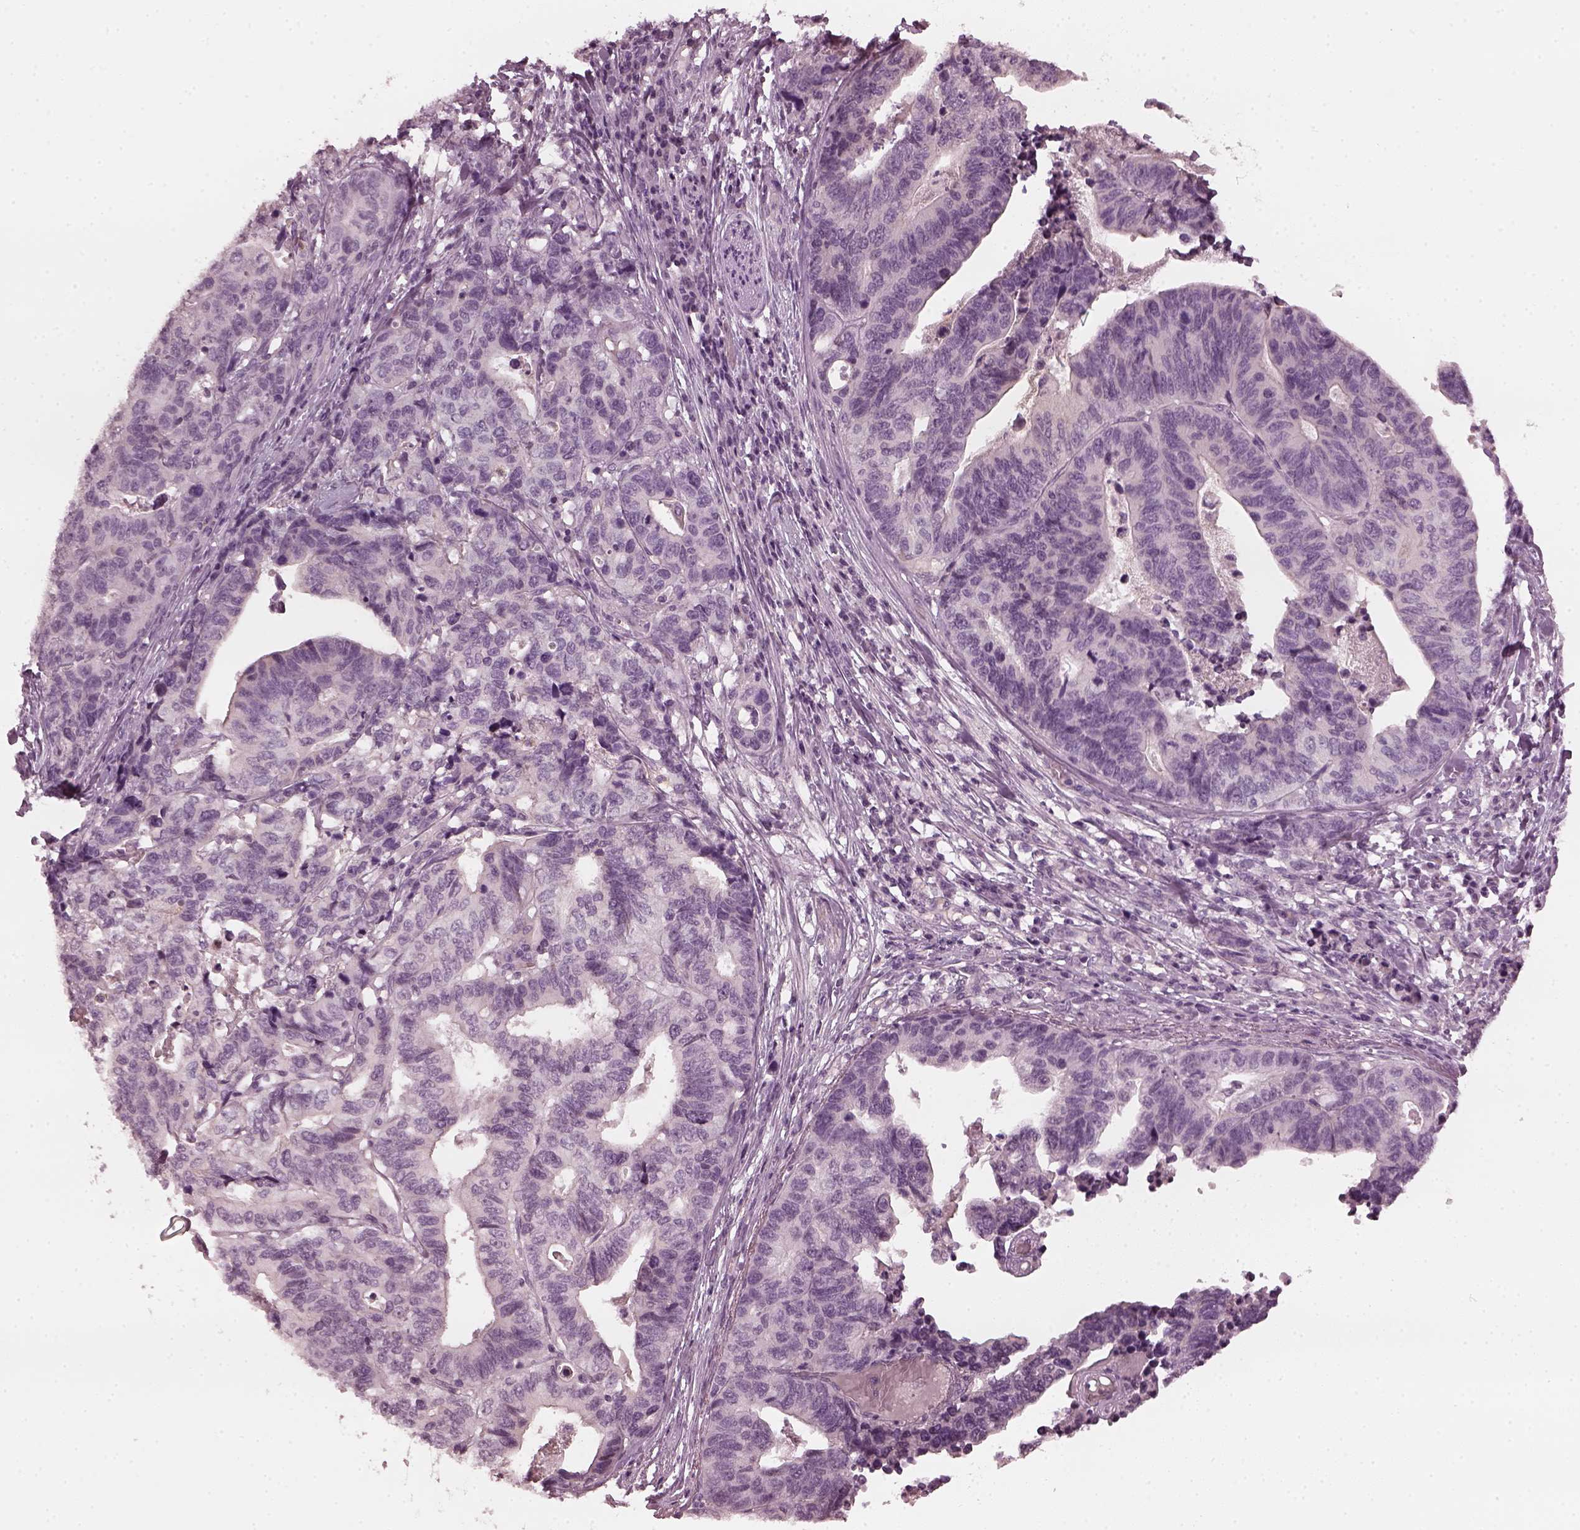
{"staining": {"intensity": "negative", "quantity": "none", "location": "none"}, "tissue": "stomach cancer", "cell_type": "Tumor cells", "image_type": "cancer", "snomed": [{"axis": "morphology", "description": "Adenocarcinoma, NOS"}, {"axis": "topography", "description": "Stomach, upper"}], "caption": "Stomach adenocarcinoma stained for a protein using IHC exhibits no expression tumor cells.", "gene": "CCDC170", "patient": {"sex": "female", "age": 67}}